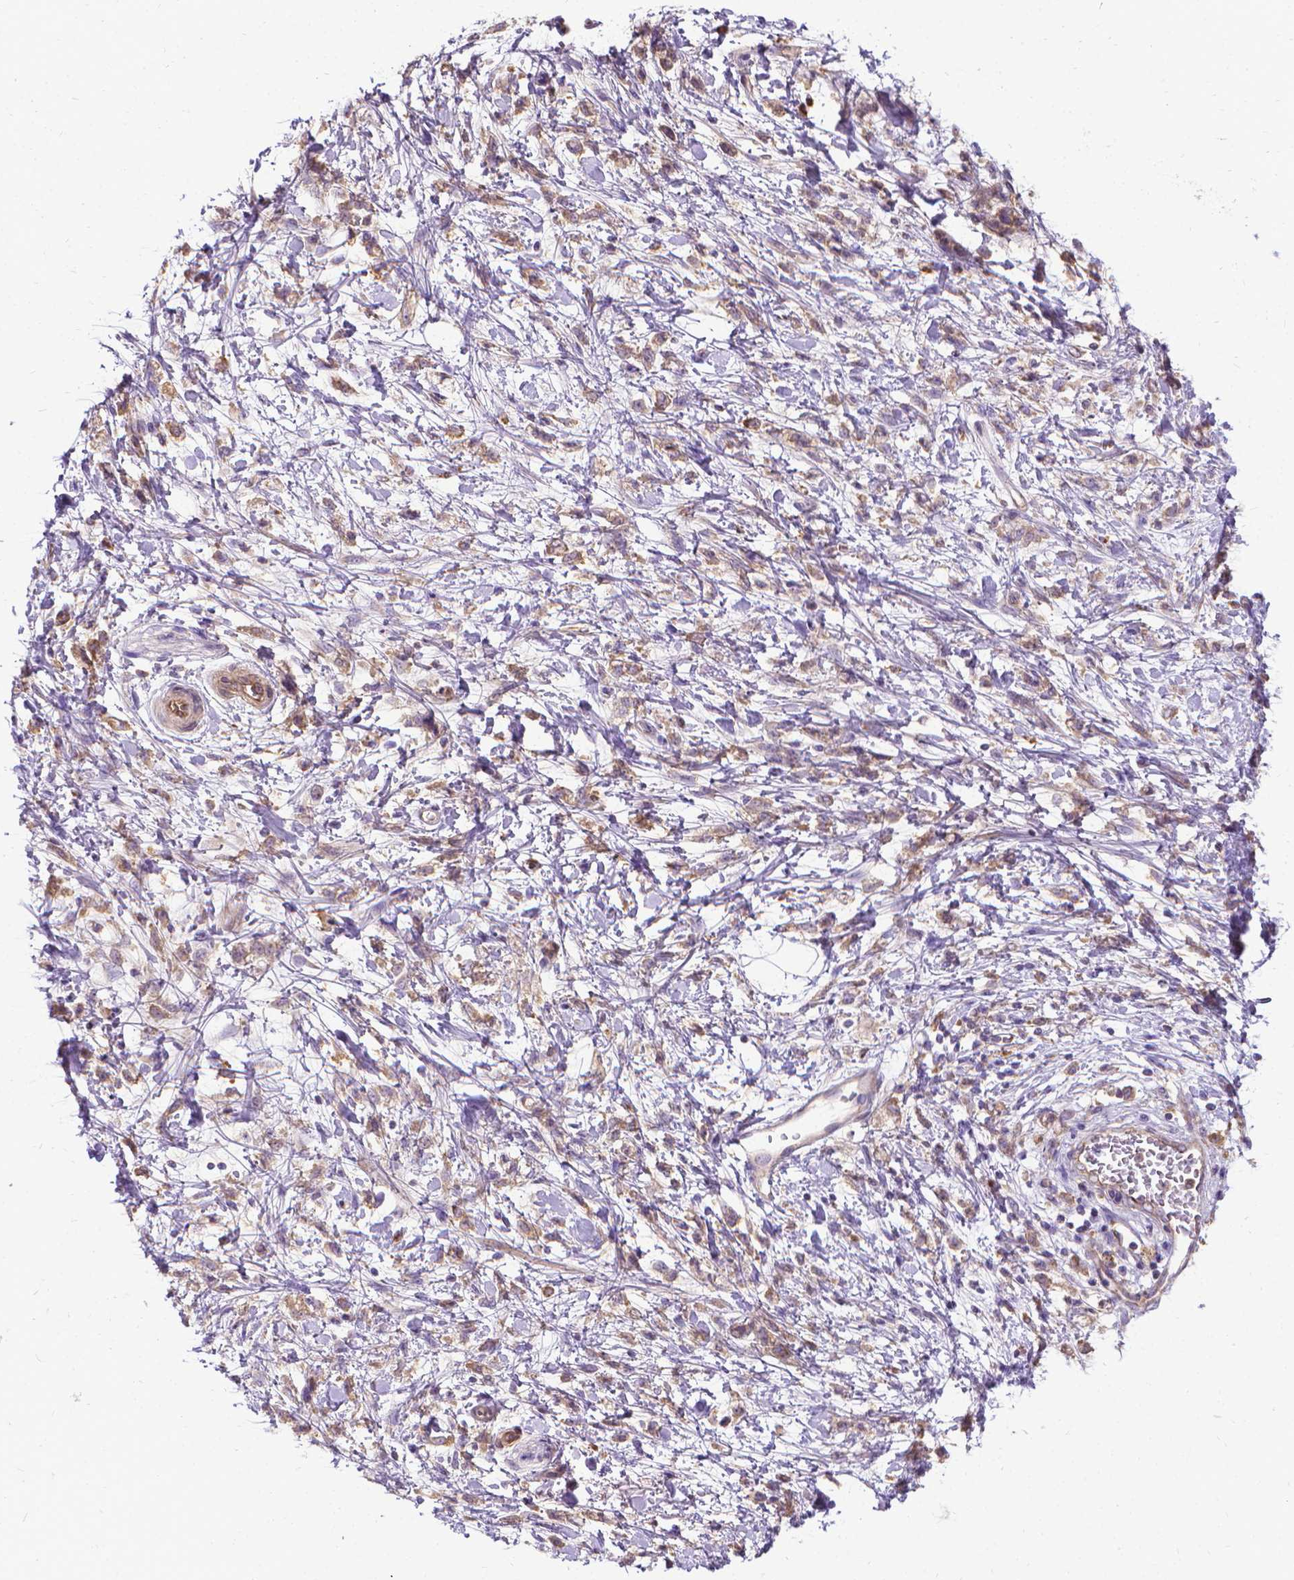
{"staining": {"intensity": "weak", "quantity": "25%-75%", "location": "cytoplasmic/membranous"}, "tissue": "stomach cancer", "cell_type": "Tumor cells", "image_type": "cancer", "snomed": [{"axis": "morphology", "description": "Adenocarcinoma, NOS"}, {"axis": "topography", "description": "Stomach"}], "caption": "Stomach adenocarcinoma tissue exhibits weak cytoplasmic/membranous positivity in about 25%-75% of tumor cells, visualized by immunohistochemistry.", "gene": "CFAP299", "patient": {"sex": "female", "age": 60}}